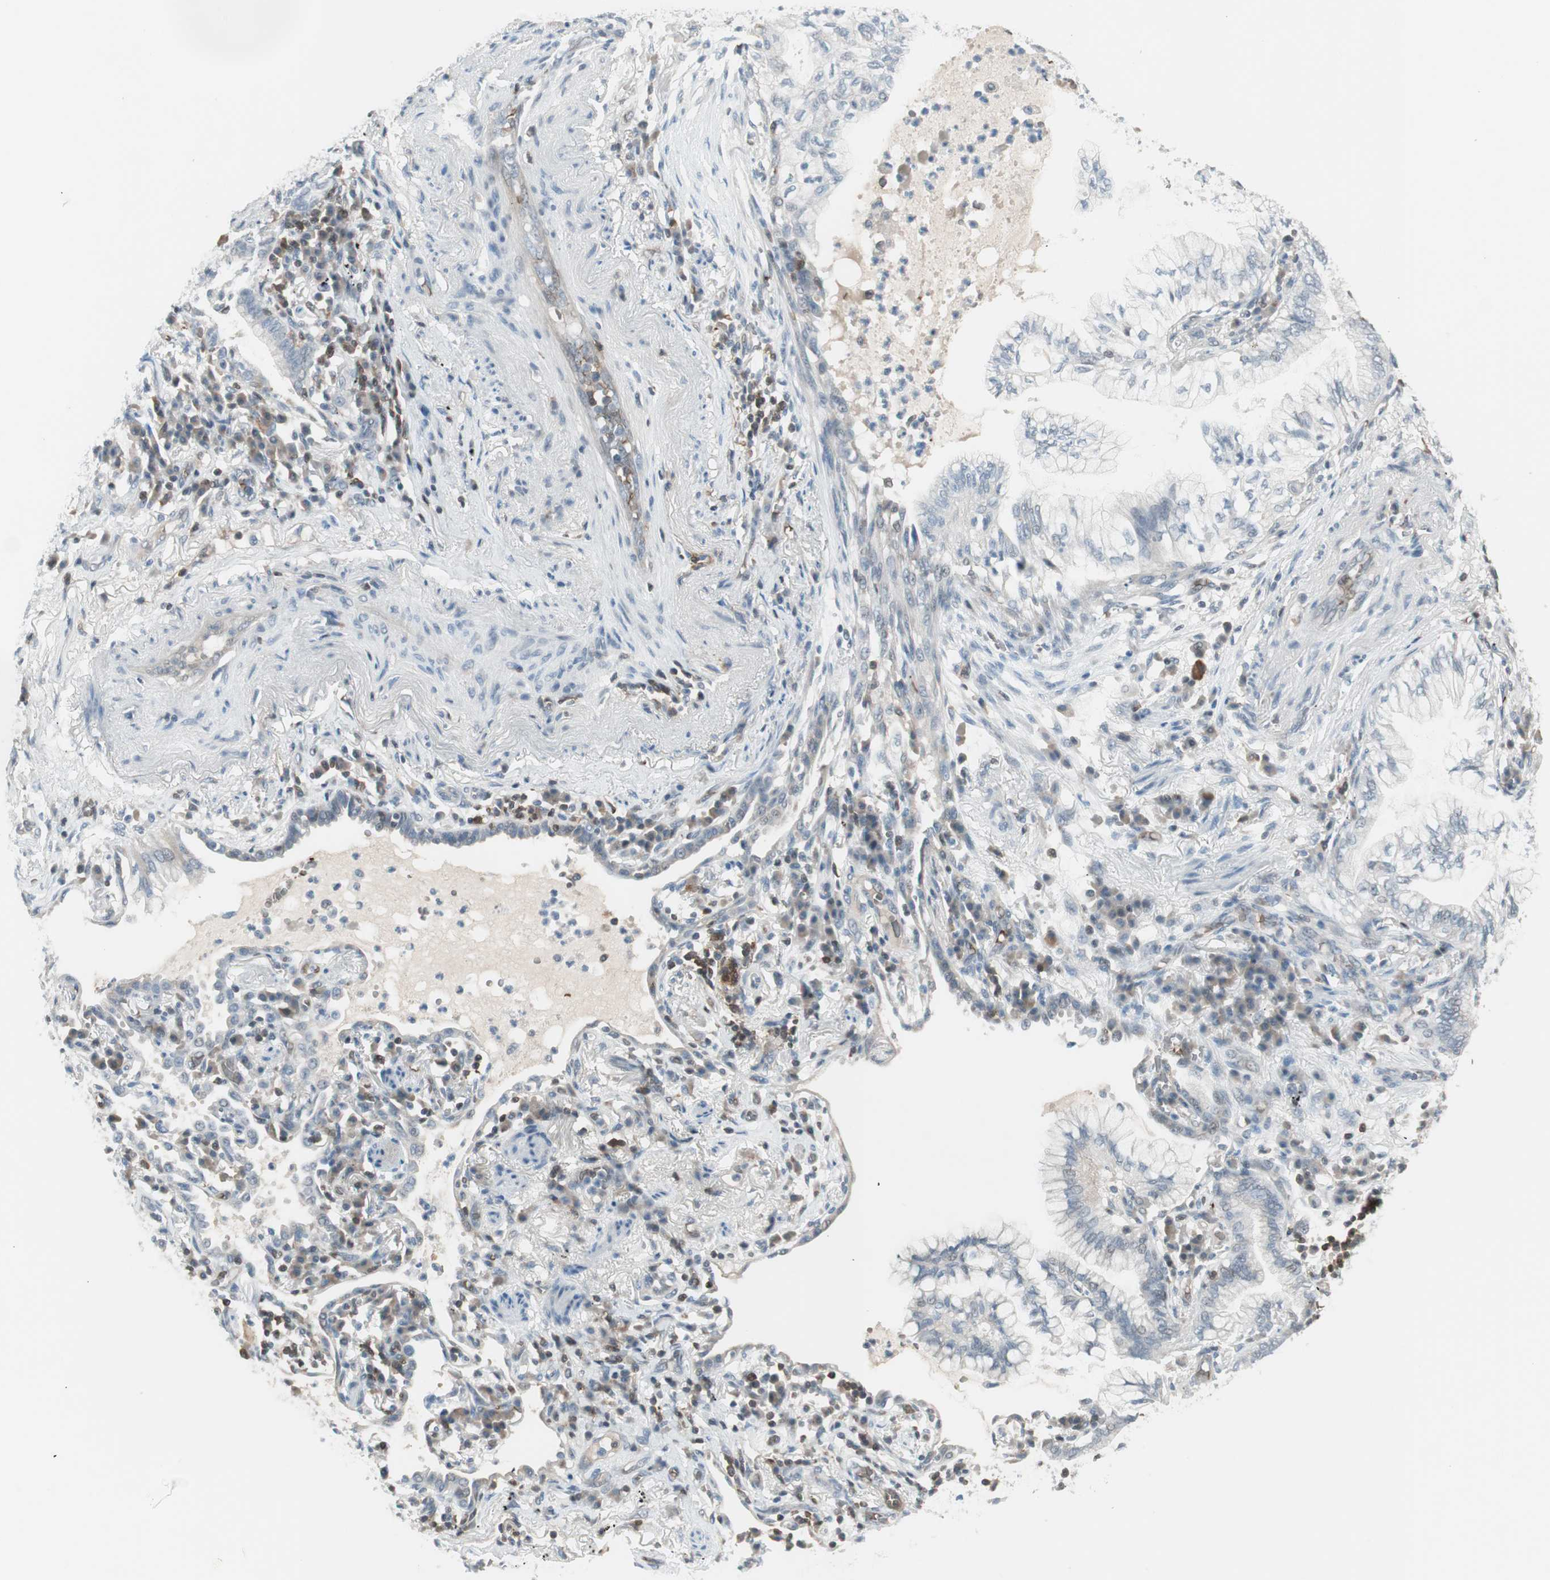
{"staining": {"intensity": "negative", "quantity": "none", "location": "none"}, "tissue": "lung cancer", "cell_type": "Tumor cells", "image_type": "cancer", "snomed": [{"axis": "morphology", "description": "Adenocarcinoma, NOS"}, {"axis": "topography", "description": "Lung"}], "caption": "This is a image of immunohistochemistry staining of lung cancer (adenocarcinoma), which shows no positivity in tumor cells.", "gene": "MAP4K1", "patient": {"sex": "female", "age": 70}}